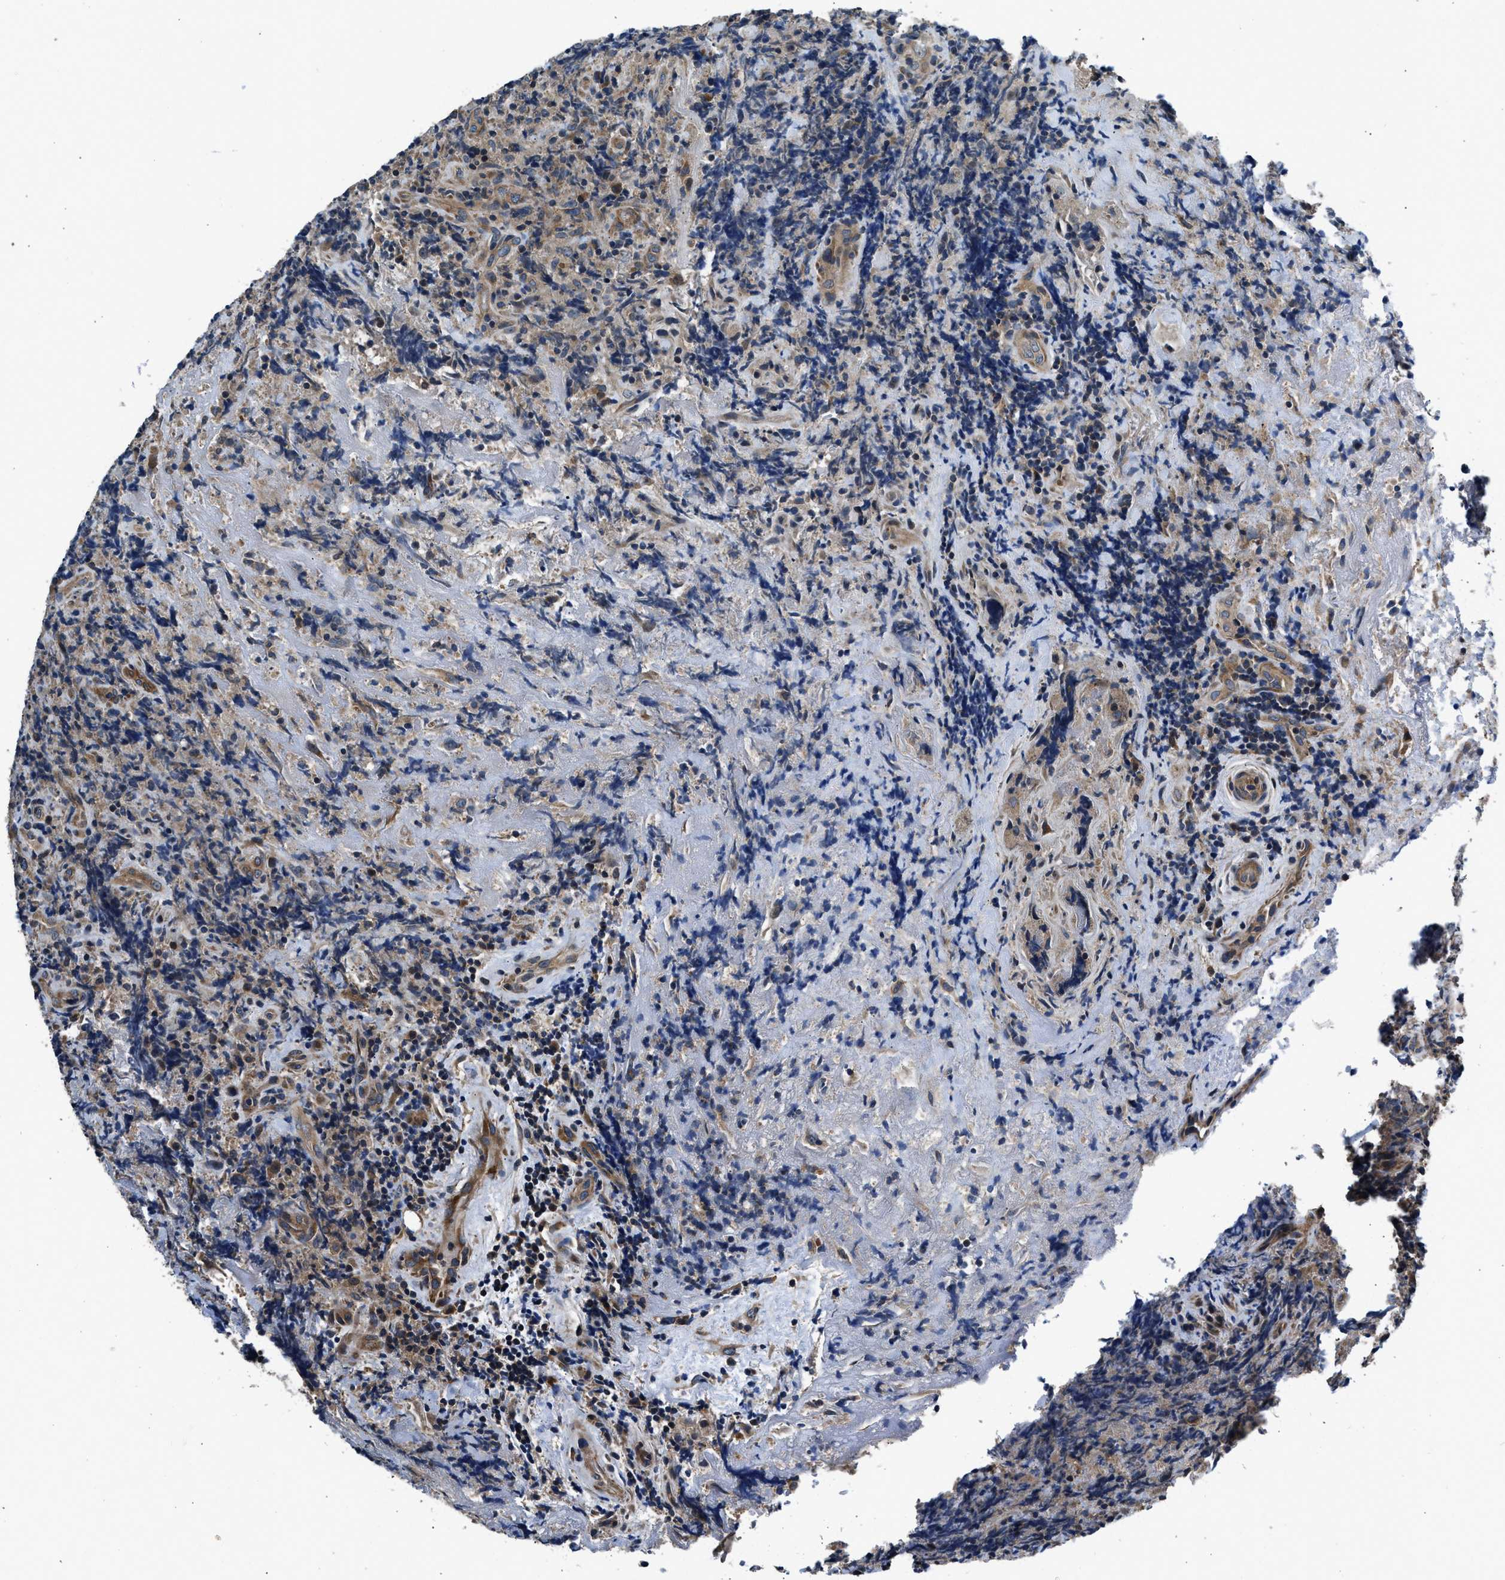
{"staining": {"intensity": "moderate", "quantity": "25%-75%", "location": "cytoplasmic/membranous"}, "tissue": "lymphoma", "cell_type": "Tumor cells", "image_type": "cancer", "snomed": [{"axis": "morphology", "description": "Malignant lymphoma, non-Hodgkin's type, High grade"}, {"axis": "topography", "description": "Tonsil"}], "caption": "The immunohistochemical stain labels moderate cytoplasmic/membranous staining in tumor cells of lymphoma tissue.", "gene": "IL3RA", "patient": {"sex": "female", "age": 36}}